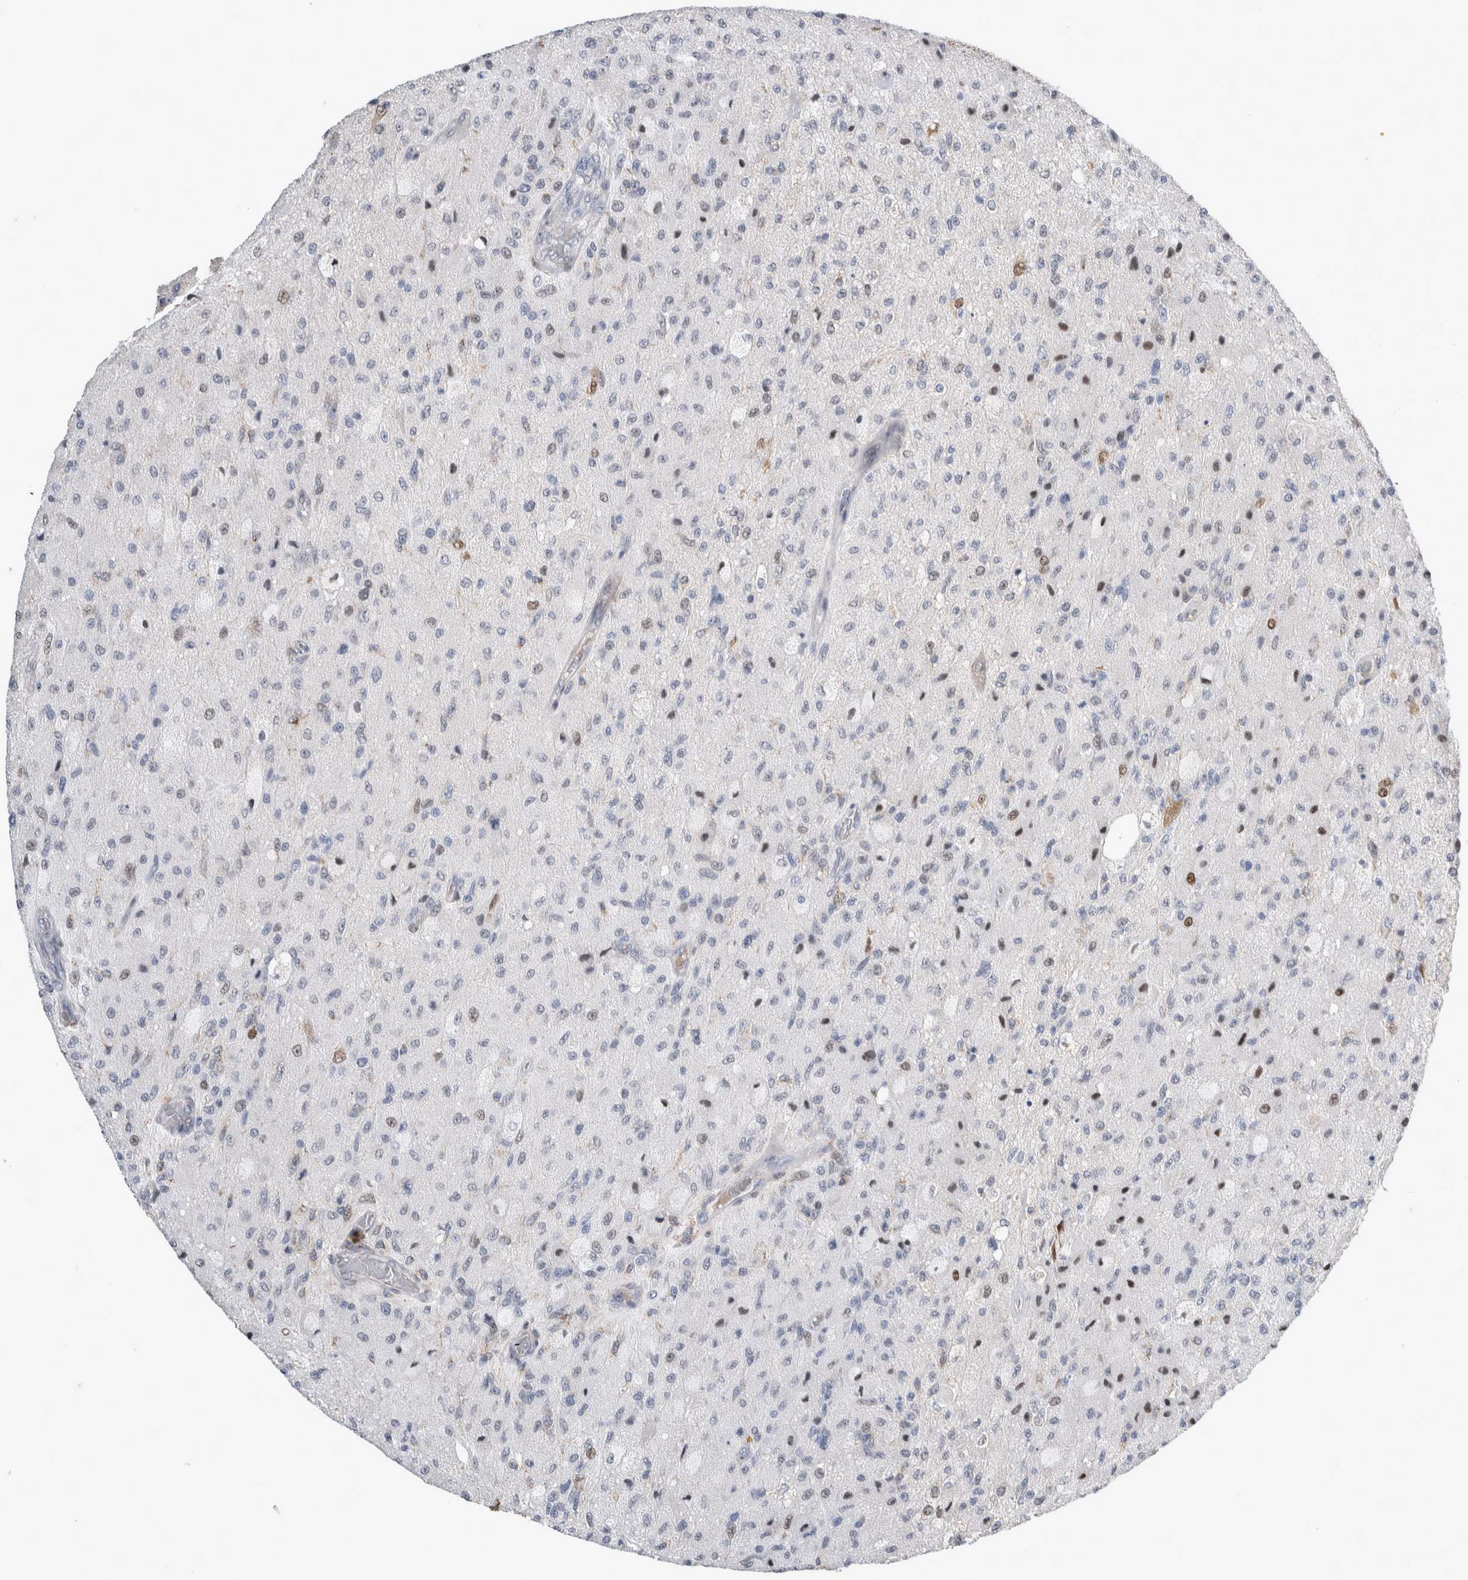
{"staining": {"intensity": "negative", "quantity": "none", "location": "none"}, "tissue": "glioma", "cell_type": "Tumor cells", "image_type": "cancer", "snomed": [{"axis": "morphology", "description": "Normal tissue, NOS"}, {"axis": "morphology", "description": "Glioma, malignant, High grade"}, {"axis": "topography", "description": "Cerebral cortex"}], "caption": "IHC of high-grade glioma (malignant) exhibits no positivity in tumor cells.", "gene": "AGMAT", "patient": {"sex": "male", "age": 77}}